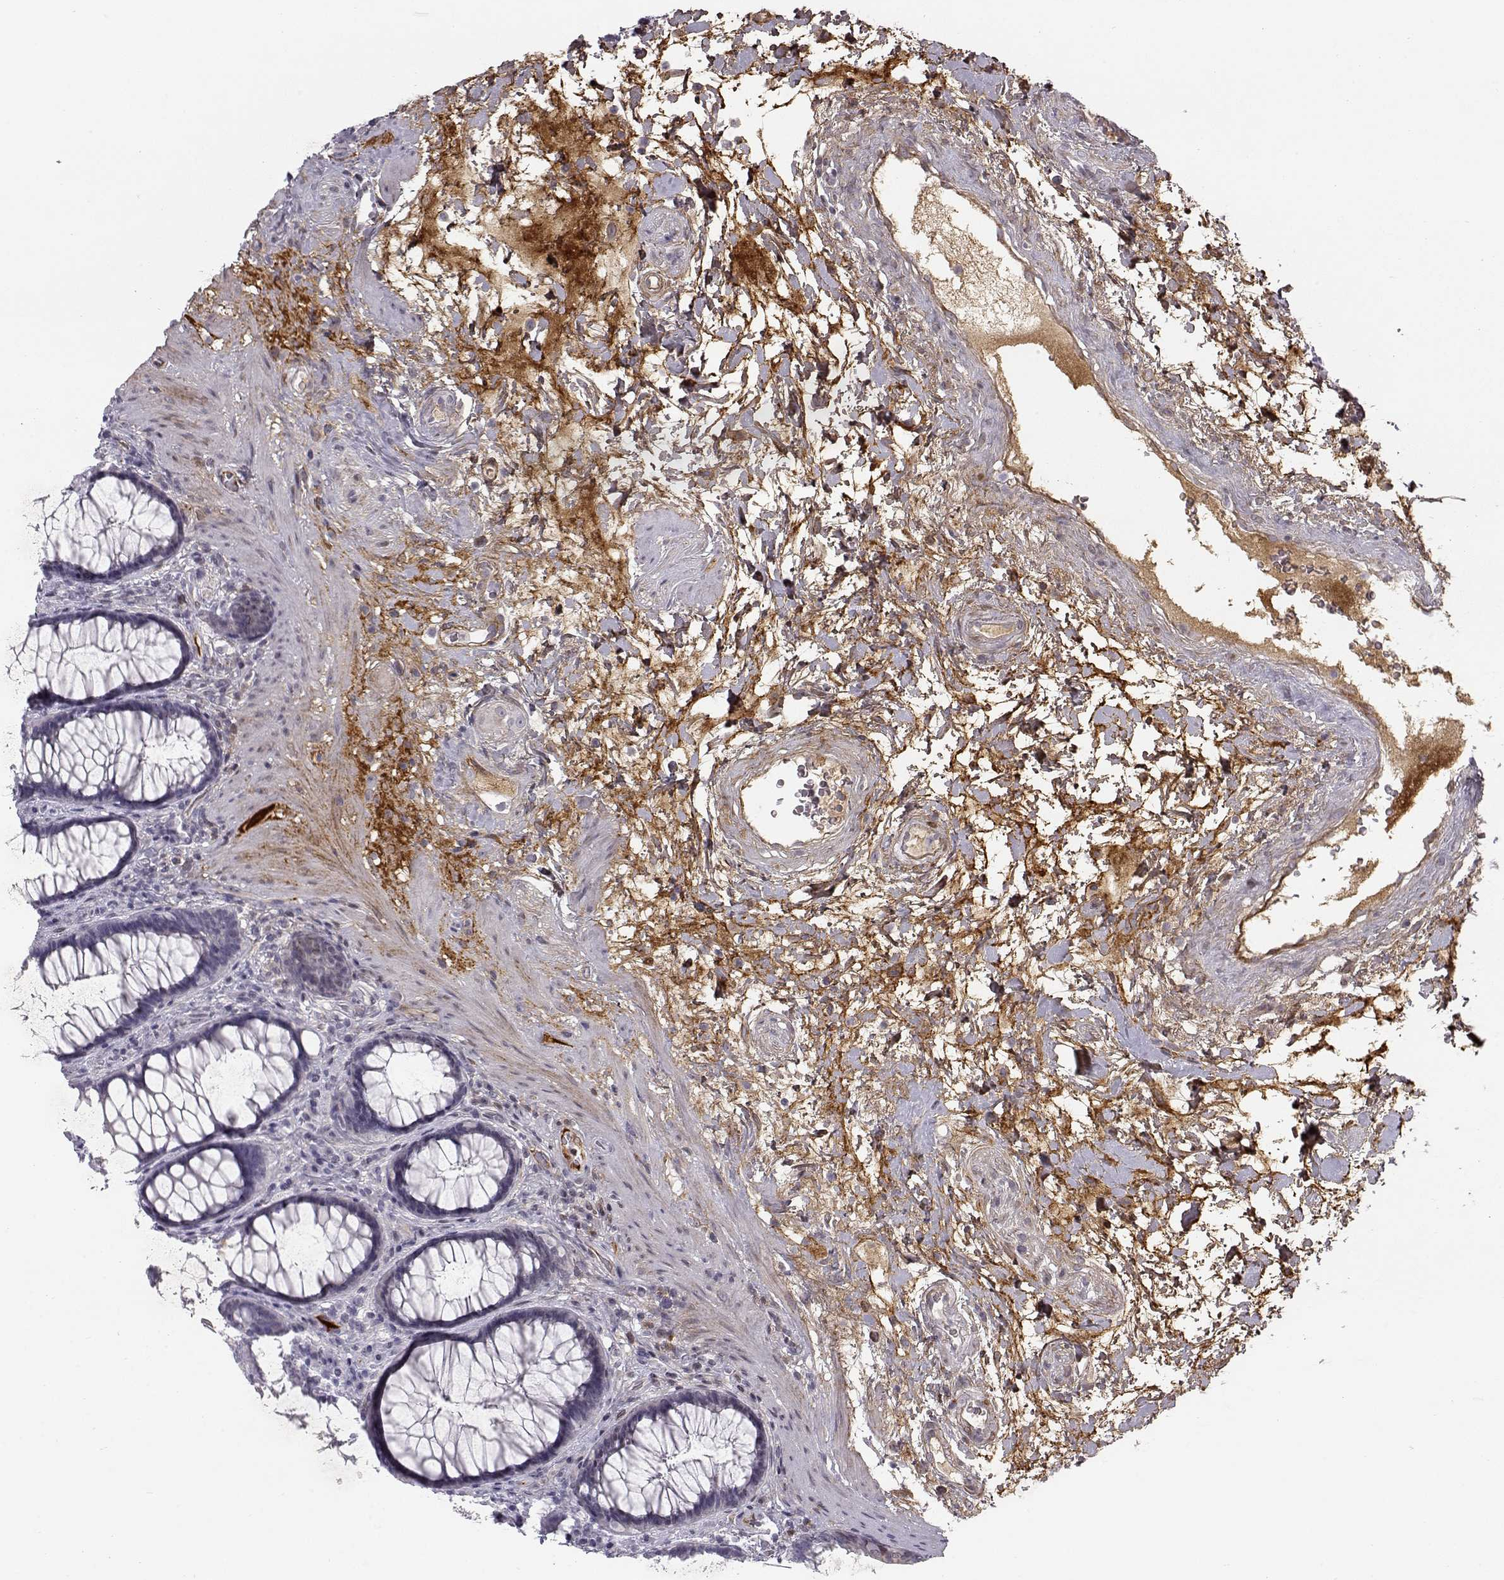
{"staining": {"intensity": "negative", "quantity": "none", "location": "none"}, "tissue": "rectum", "cell_type": "Glandular cells", "image_type": "normal", "snomed": [{"axis": "morphology", "description": "Normal tissue, NOS"}, {"axis": "topography", "description": "Rectum"}], "caption": "Image shows no protein positivity in glandular cells of unremarkable rectum. Nuclei are stained in blue.", "gene": "PABPC1L2A", "patient": {"sex": "male", "age": 72}}